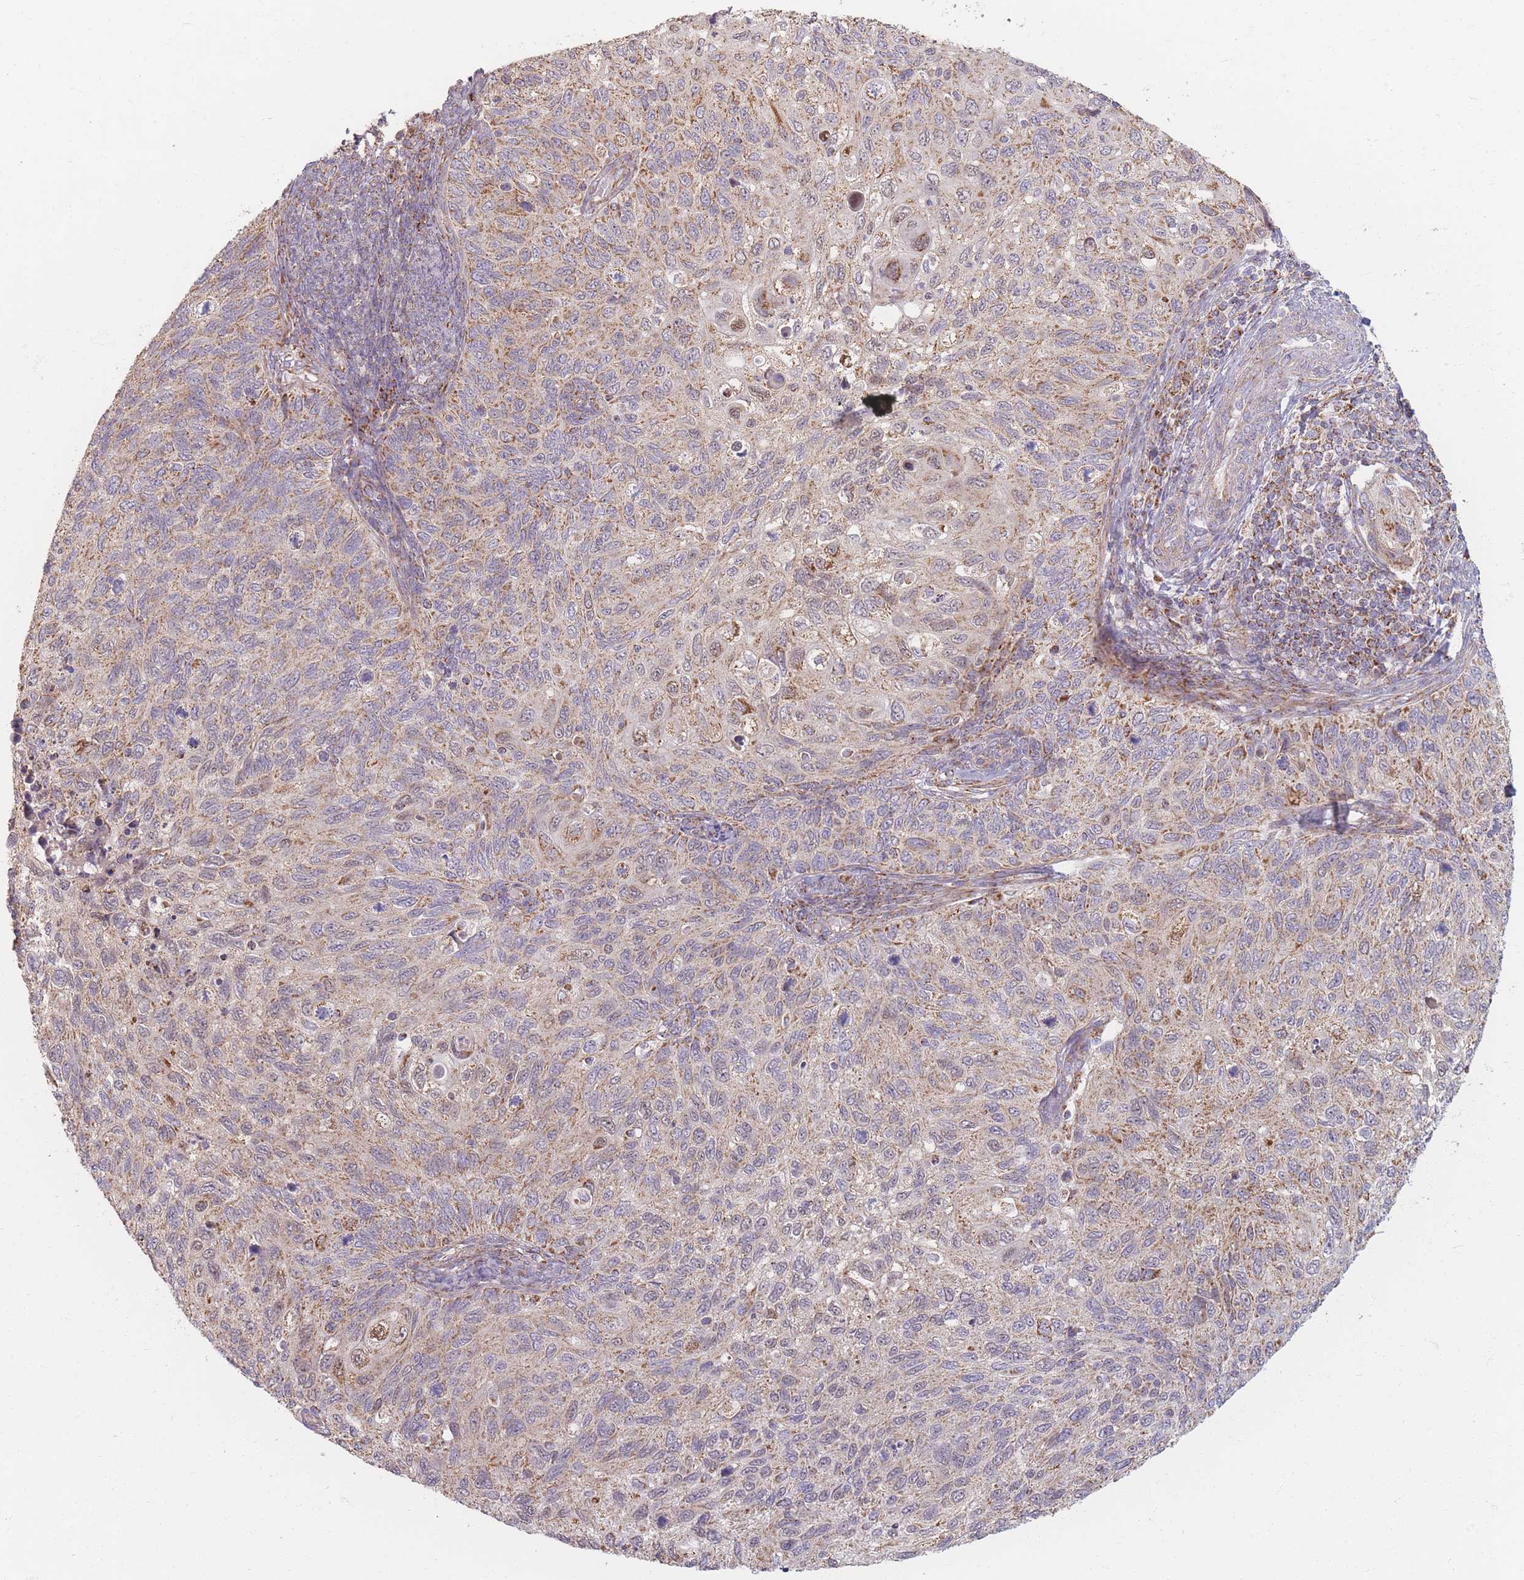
{"staining": {"intensity": "moderate", "quantity": "25%-75%", "location": "cytoplasmic/membranous"}, "tissue": "cervical cancer", "cell_type": "Tumor cells", "image_type": "cancer", "snomed": [{"axis": "morphology", "description": "Squamous cell carcinoma, NOS"}, {"axis": "topography", "description": "Cervix"}], "caption": "Cervical cancer (squamous cell carcinoma) stained for a protein shows moderate cytoplasmic/membranous positivity in tumor cells. Ihc stains the protein of interest in brown and the nuclei are stained blue.", "gene": "ESRP2", "patient": {"sex": "female", "age": 70}}